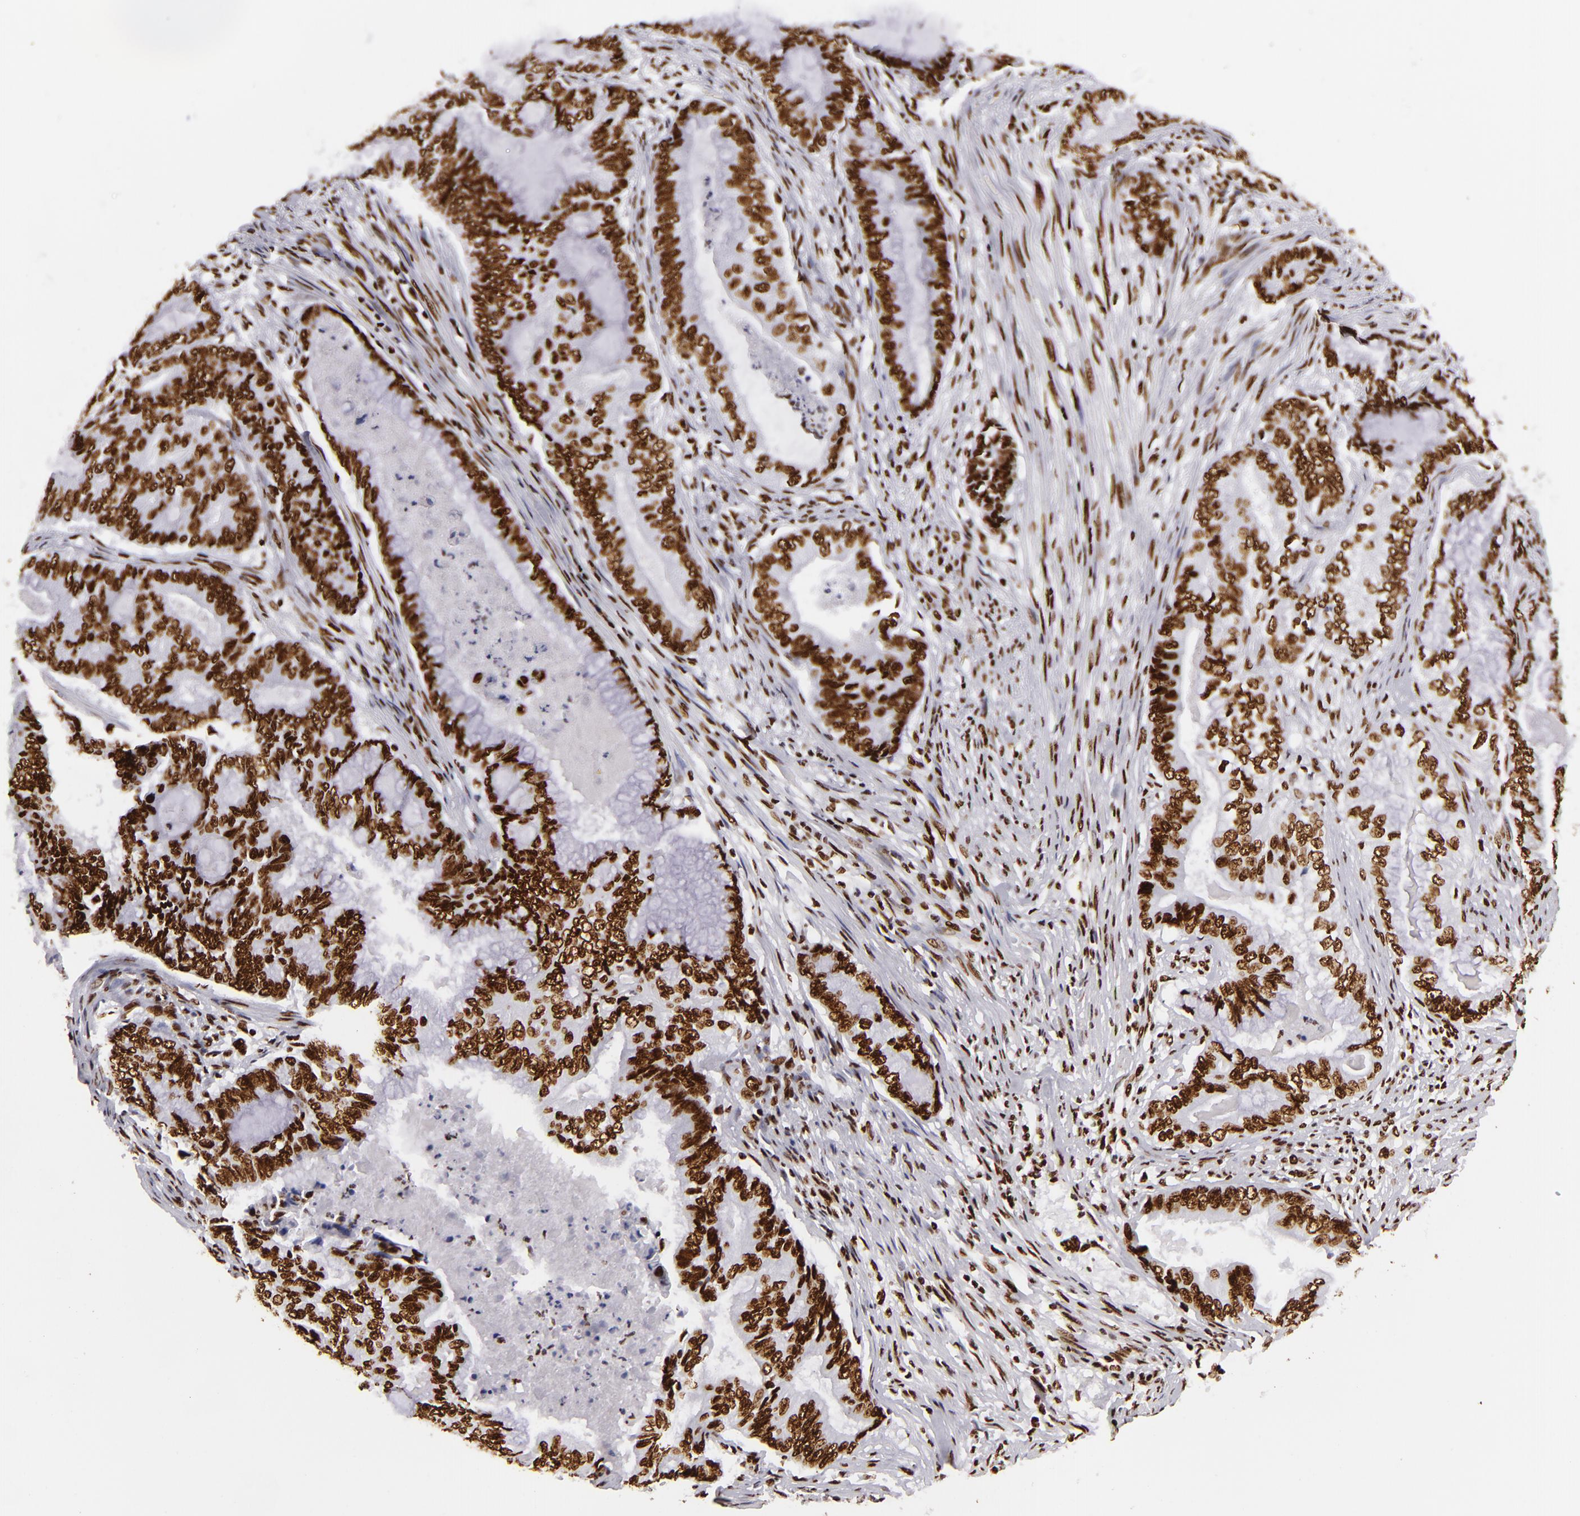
{"staining": {"intensity": "strong", "quantity": ">75%", "location": "nuclear"}, "tissue": "endometrial cancer", "cell_type": "Tumor cells", "image_type": "cancer", "snomed": [{"axis": "morphology", "description": "Adenocarcinoma, NOS"}, {"axis": "topography", "description": "Endometrium"}], "caption": "The photomicrograph demonstrates immunohistochemical staining of adenocarcinoma (endometrial). There is strong nuclear staining is seen in approximately >75% of tumor cells. (brown staining indicates protein expression, while blue staining denotes nuclei).", "gene": "SAFB", "patient": {"sex": "female", "age": 63}}